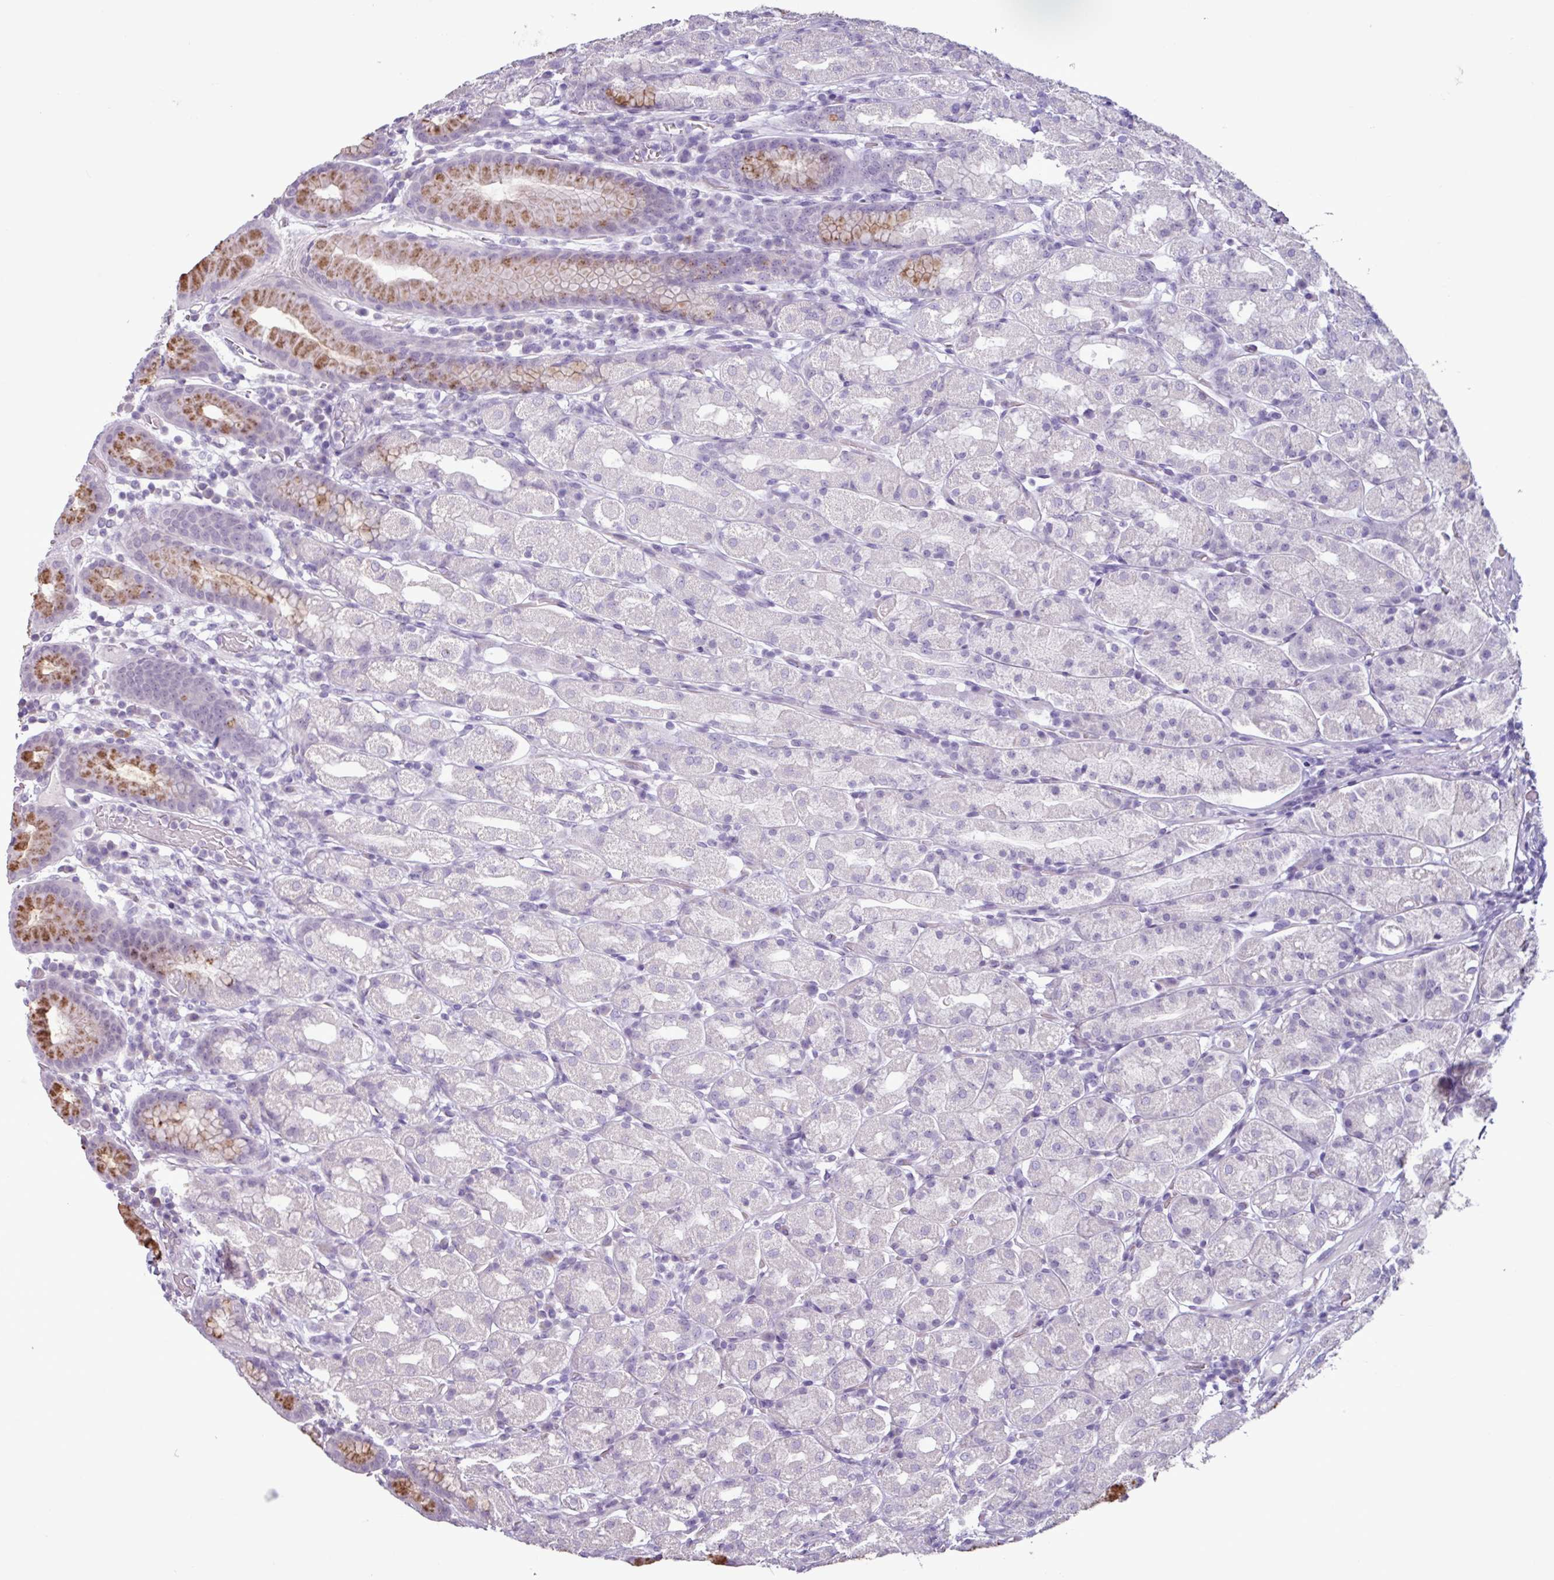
{"staining": {"intensity": "moderate", "quantity": "<25%", "location": "cytoplasmic/membranous"}, "tissue": "stomach", "cell_type": "Glandular cells", "image_type": "normal", "snomed": [{"axis": "morphology", "description": "Normal tissue, NOS"}, {"axis": "topography", "description": "Stomach, upper"}, {"axis": "topography", "description": "Stomach"}], "caption": "A brown stain labels moderate cytoplasmic/membranous expression of a protein in glandular cells of normal human stomach.", "gene": "C9orf24", "patient": {"sex": "male", "age": 68}}